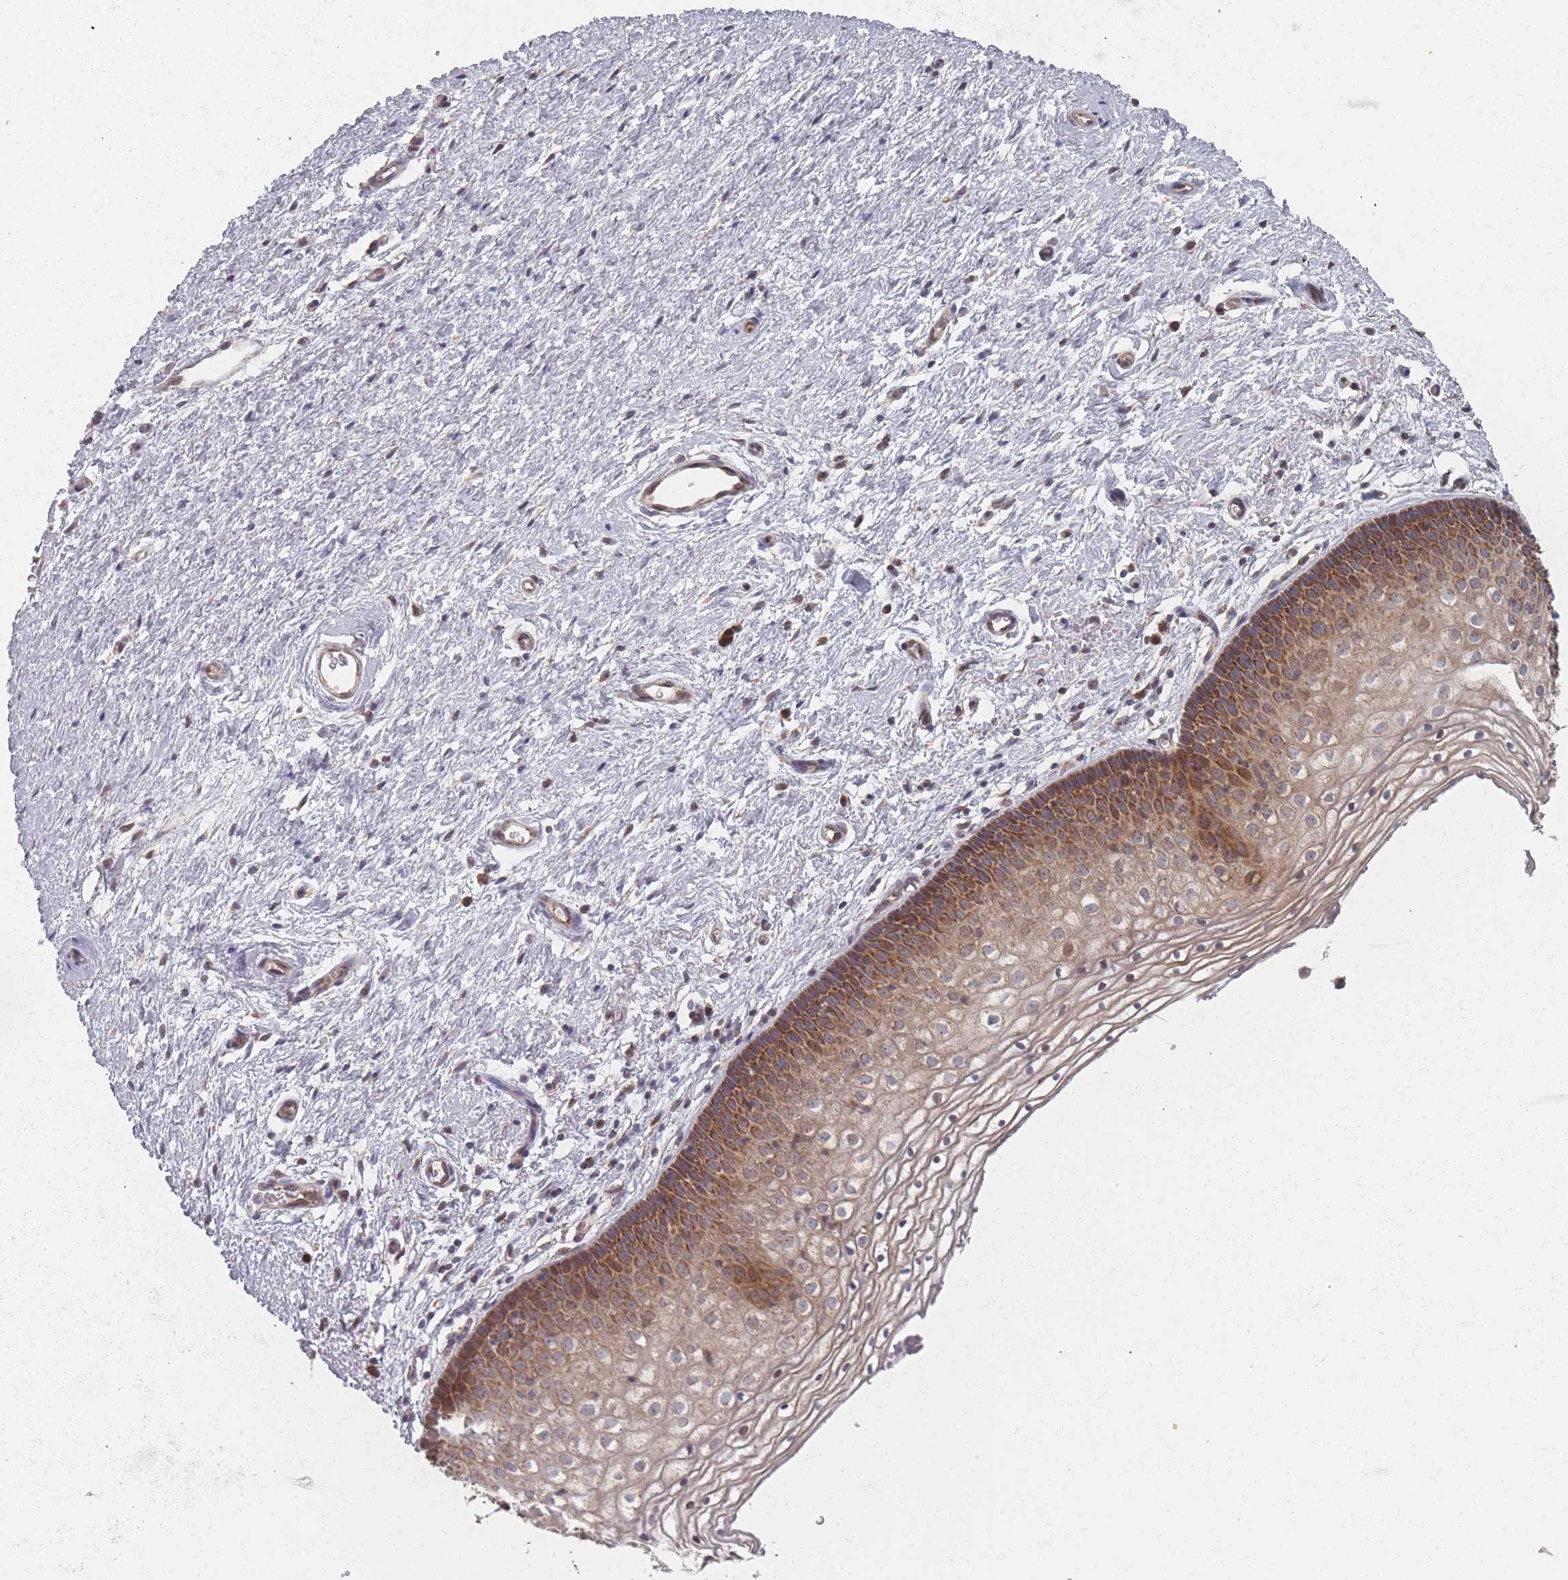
{"staining": {"intensity": "moderate", "quantity": "25%-75%", "location": "cytoplasmic/membranous"}, "tissue": "vagina", "cell_type": "Squamous epithelial cells", "image_type": "normal", "snomed": [{"axis": "morphology", "description": "Normal tissue, NOS"}, {"axis": "topography", "description": "Vagina"}], "caption": "The immunohistochemical stain labels moderate cytoplasmic/membranous staining in squamous epithelial cells of unremarkable vagina.", "gene": "PSMB3", "patient": {"sex": "female", "age": 60}}